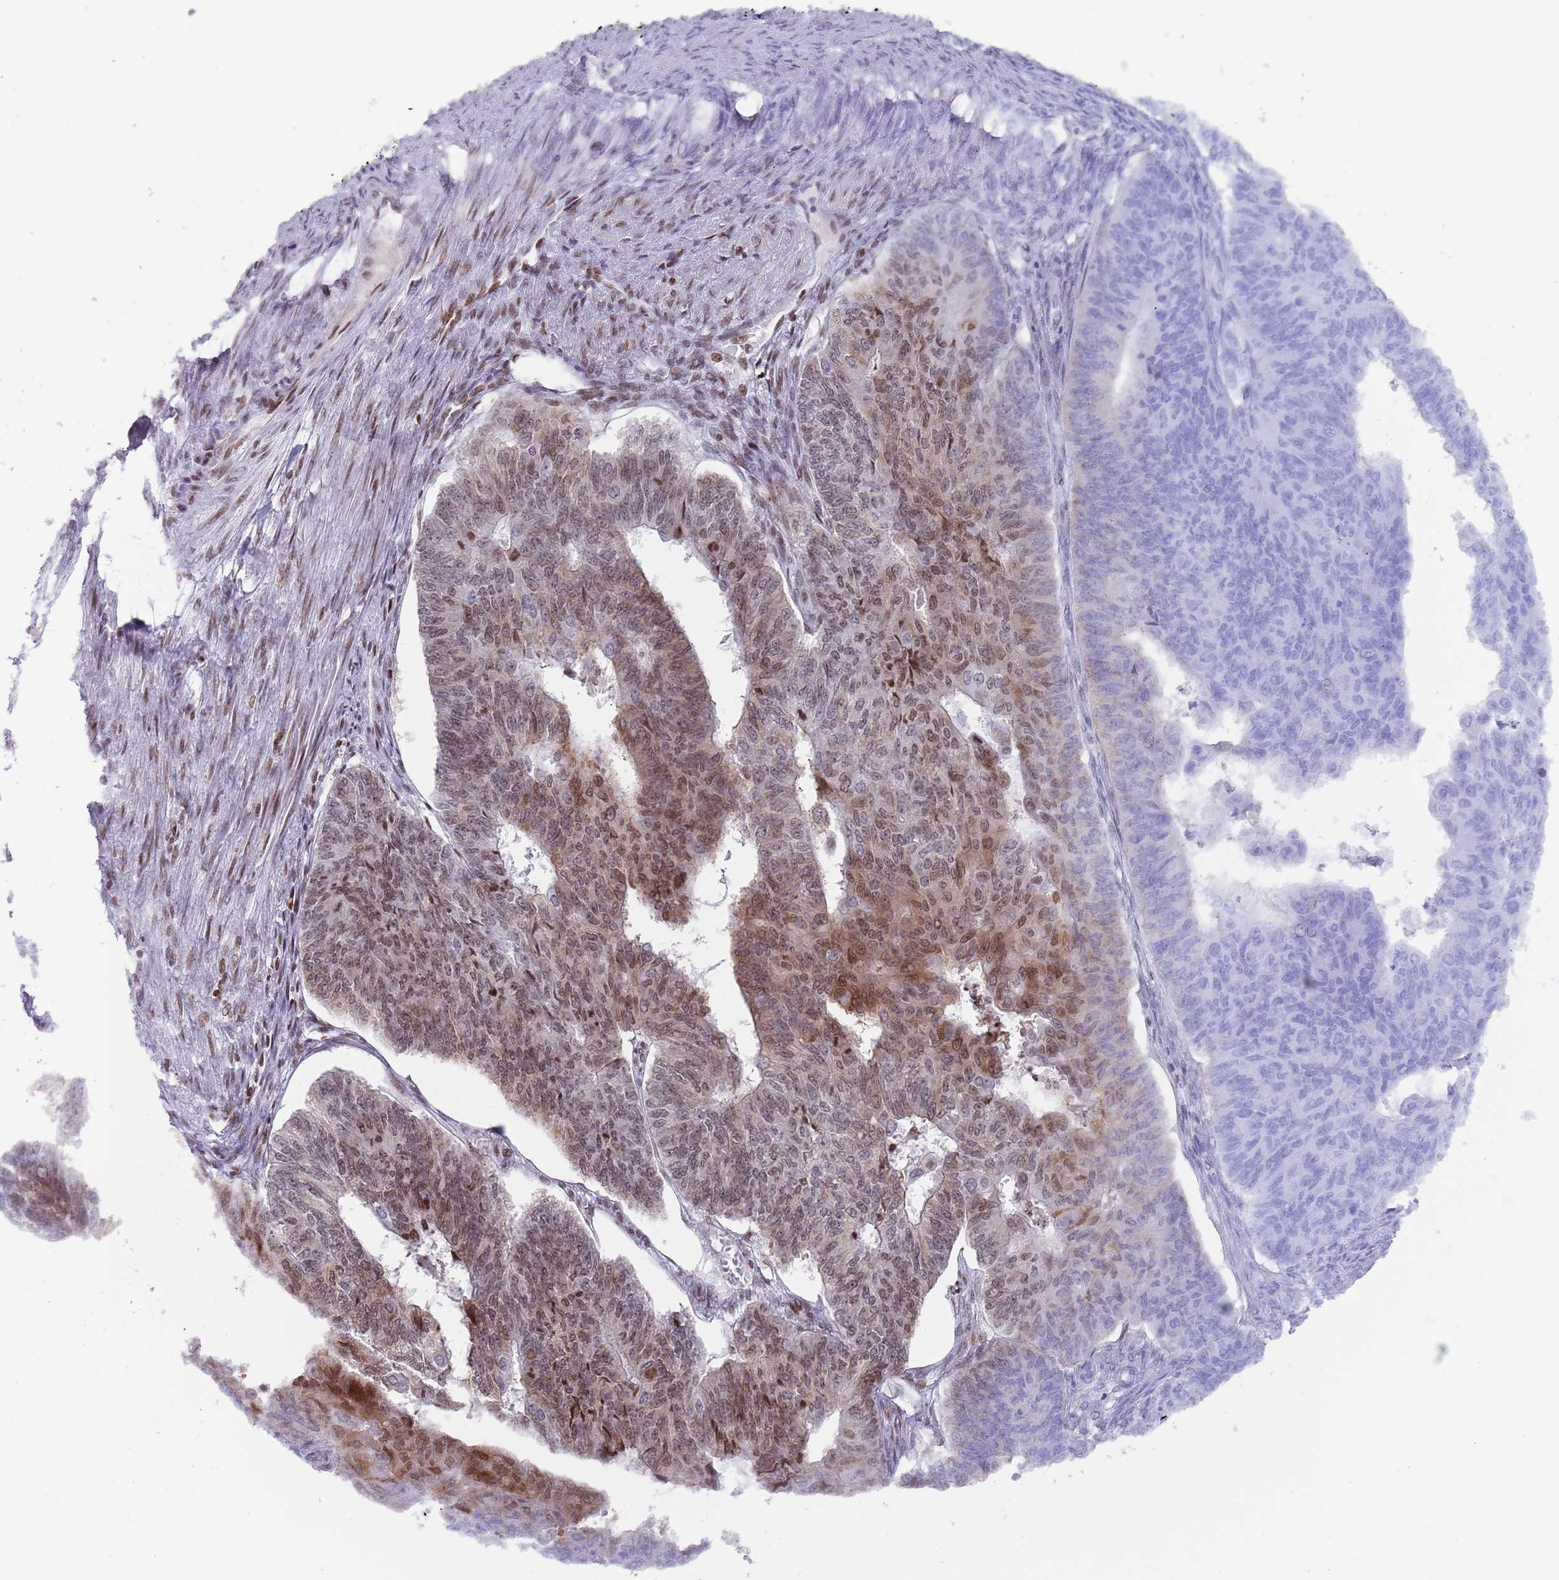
{"staining": {"intensity": "moderate", "quantity": "25%-75%", "location": "nuclear"}, "tissue": "endometrial cancer", "cell_type": "Tumor cells", "image_type": "cancer", "snomed": [{"axis": "morphology", "description": "Adenocarcinoma, NOS"}, {"axis": "topography", "description": "Endometrium"}], "caption": "This photomicrograph reveals IHC staining of human endometrial adenocarcinoma, with medium moderate nuclear staining in about 25%-75% of tumor cells.", "gene": "HDAC8", "patient": {"sex": "female", "age": 32}}